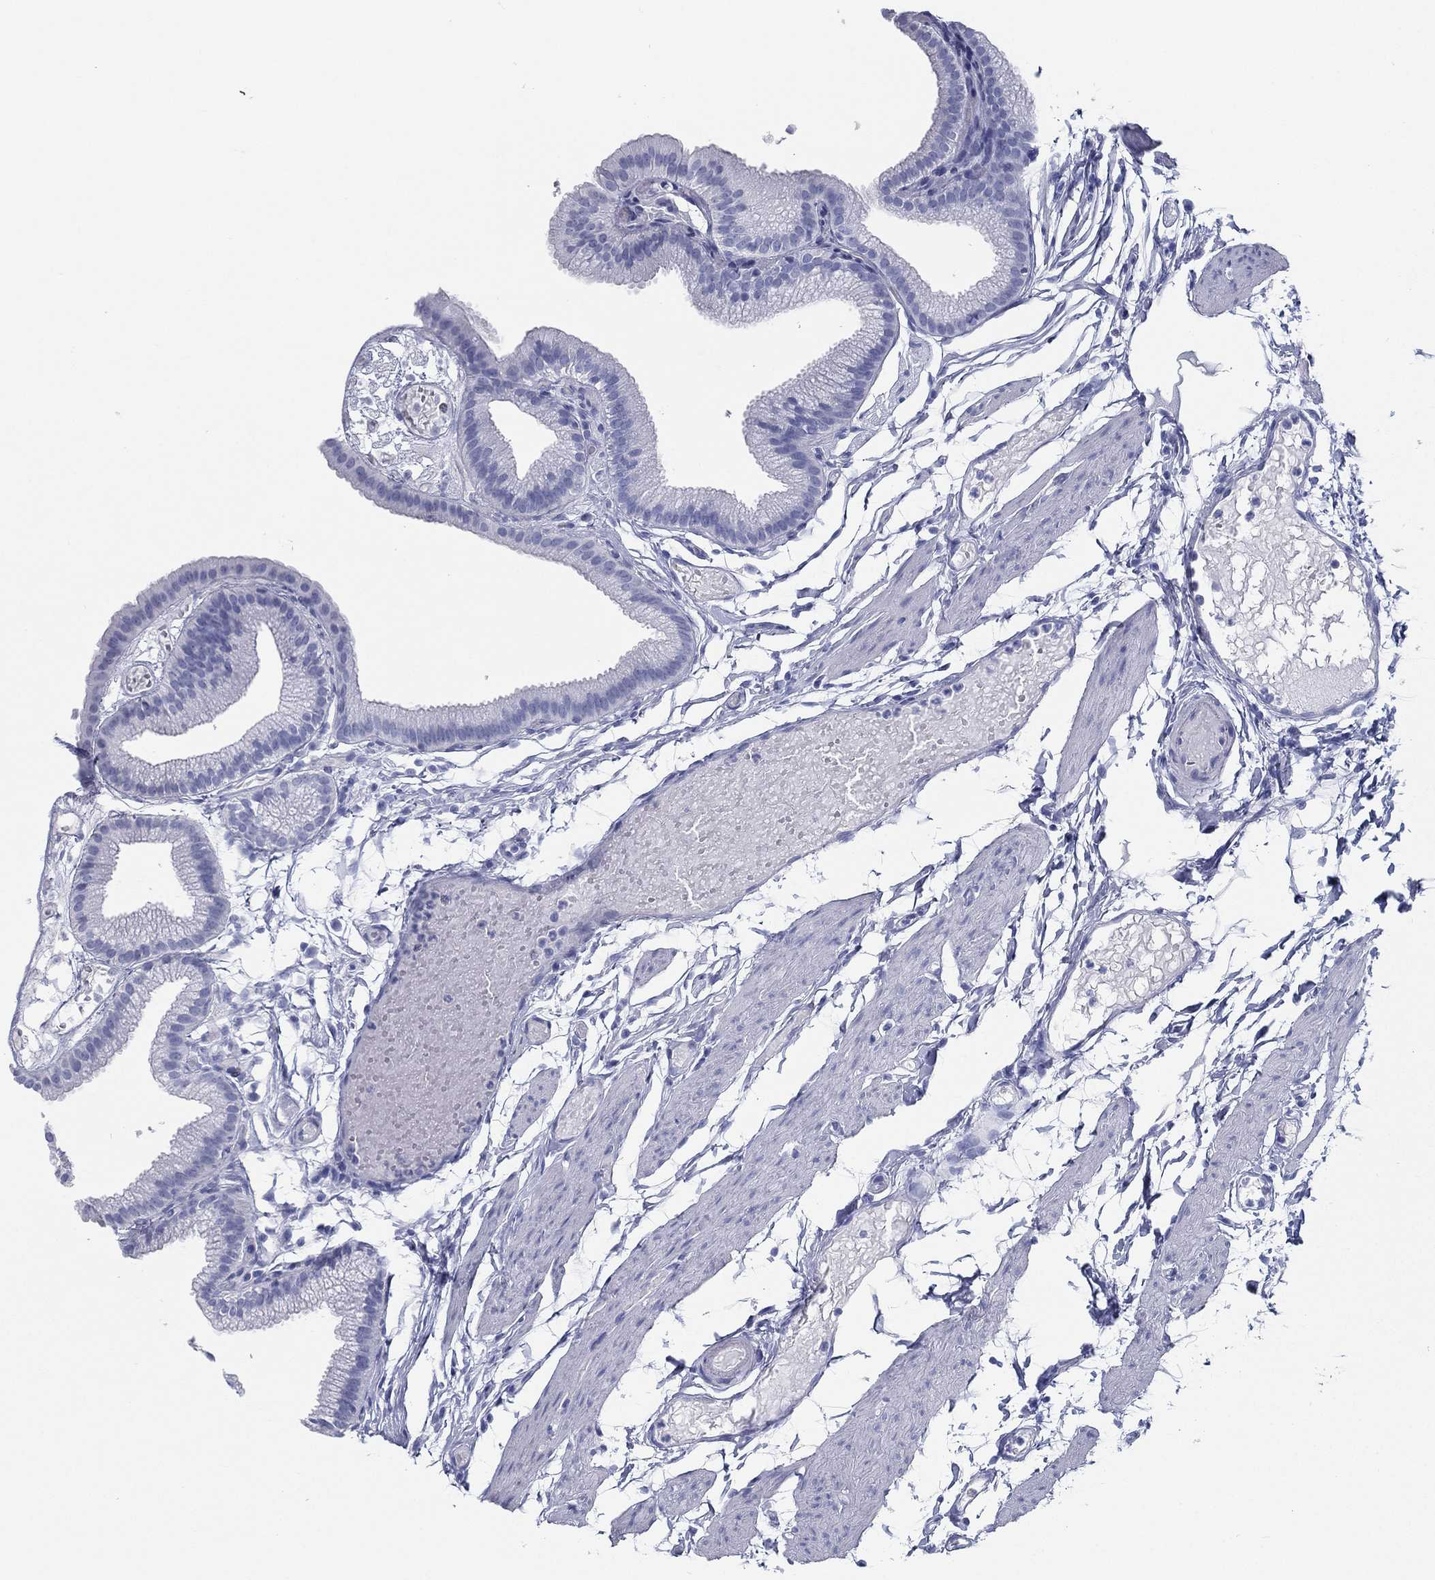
{"staining": {"intensity": "negative", "quantity": "none", "location": "none"}, "tissue": "gallbladder", "cell_type": "Glandular cells", "image_type": "normal", "snomed": [{"axis": "morphology", "description": "Normal tissue, NOS"}, {"axis": "topography", "description": "Gallbladder"}], "caption": "Immunohistochemical staining of benign human gallbladder reveals no significant expression in glandular cells.", "gene": "TMEM252", "patient": {"sex": "female", "age": 45}}